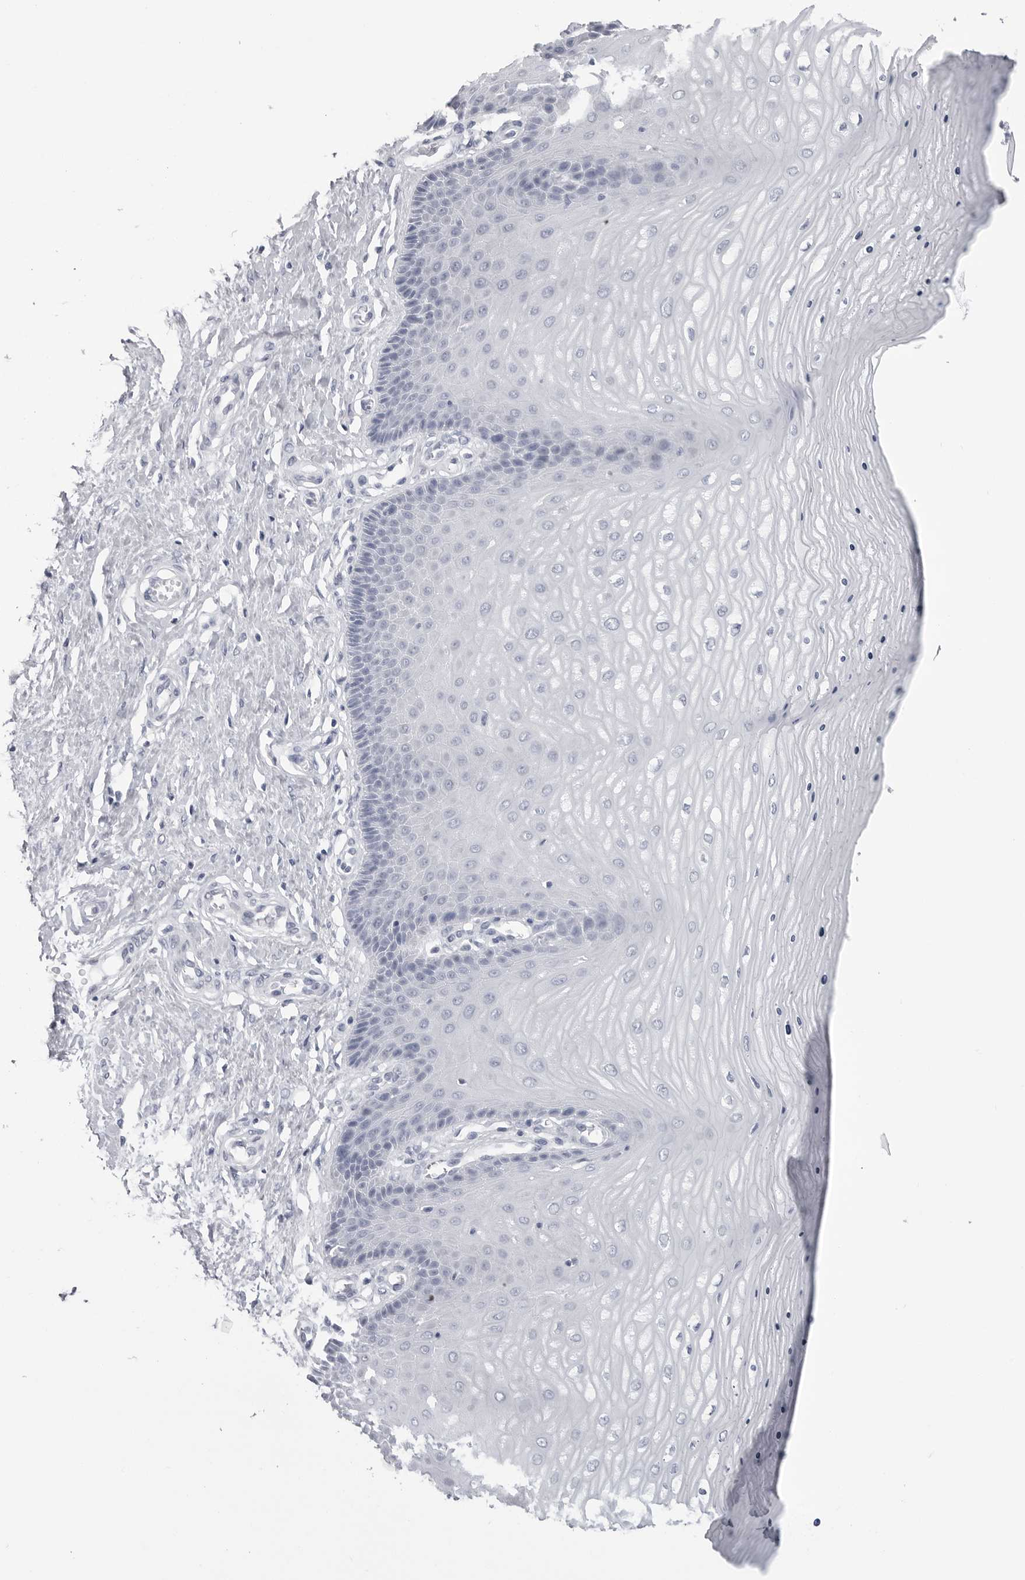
{"staining": {"intensity": "negative", "quantity": "none", "location": "none"}, "tissue": "cervix", "cell_type": "Glandular cells", "image_type": "normal", "snomed": [{"axis": "morphology", "description": "Normal tissue, NOS"}, {"axis": "topography", "description": "Cervix"}], "caption": "Immunohistochemistry (IHC) photomicrograph of unremarkable human cervix stained for a protein (brown), which exhibits no positivity in glandular cells.", "gene": "PGA3", "patient": {"sex": "female", "age": 55}}